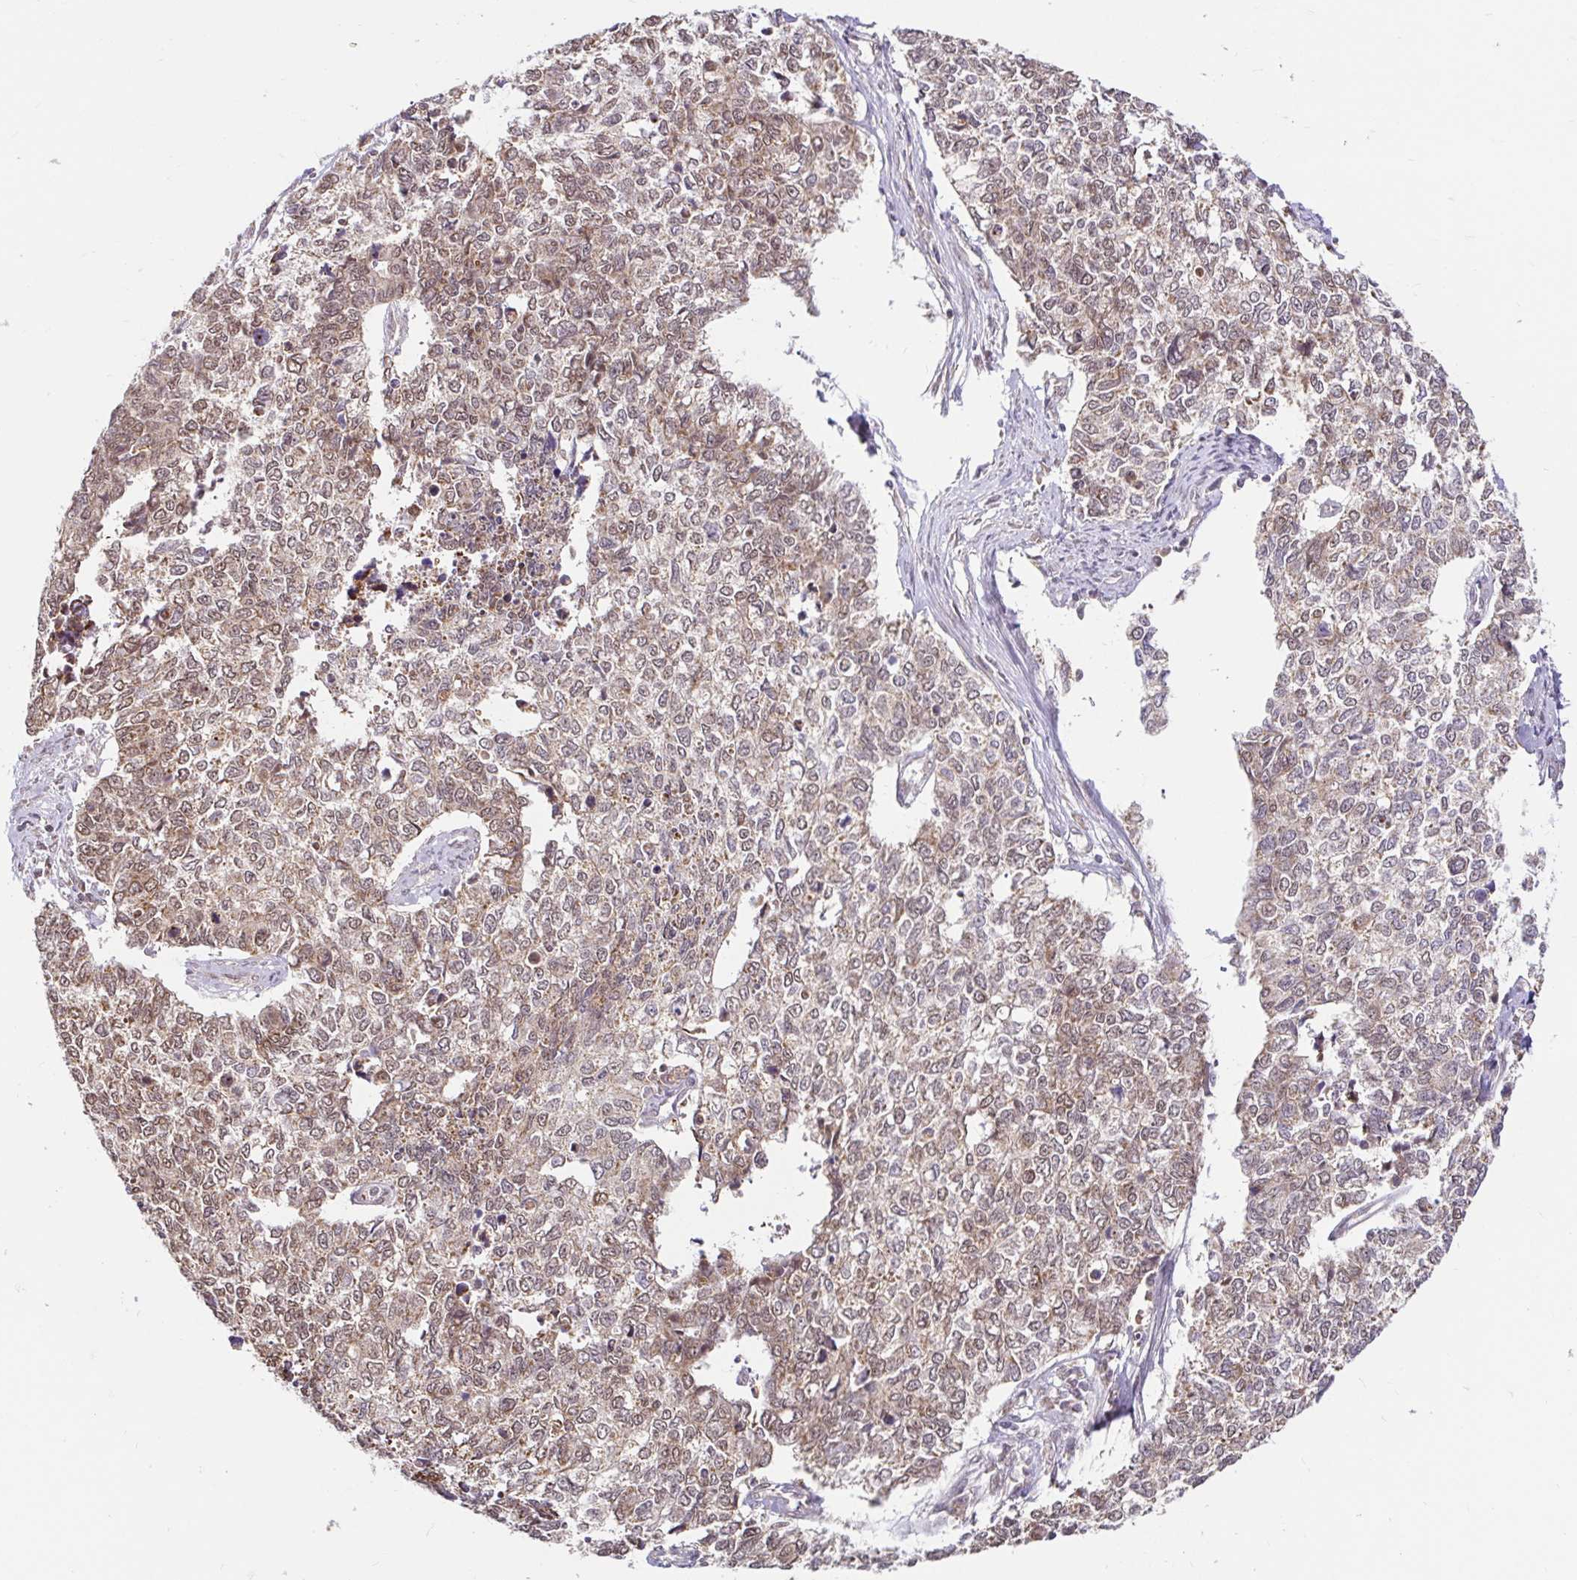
{"staining": {"intensity": "moderate", "quantity": "25%-75%", "location": "cytoplasmic/membranous"}, "tissue": "cervical cancer", "cell_type": "Tumor cells", "image_type": "cancer", "snomed": [{"axis": "morphology", "description": "Adenocarcinoma, NOS"}, {"axis": "topography", "description": "Cervix"}], "caption": "This is a histology image of immunohistochemistry staining of cervical adenocarcinoma, which shows moderate expression in the cytoplasmic/membranous of tumor cells.", "gene": "TIMM50", "patient": {"sex": "female", "age": 63}}